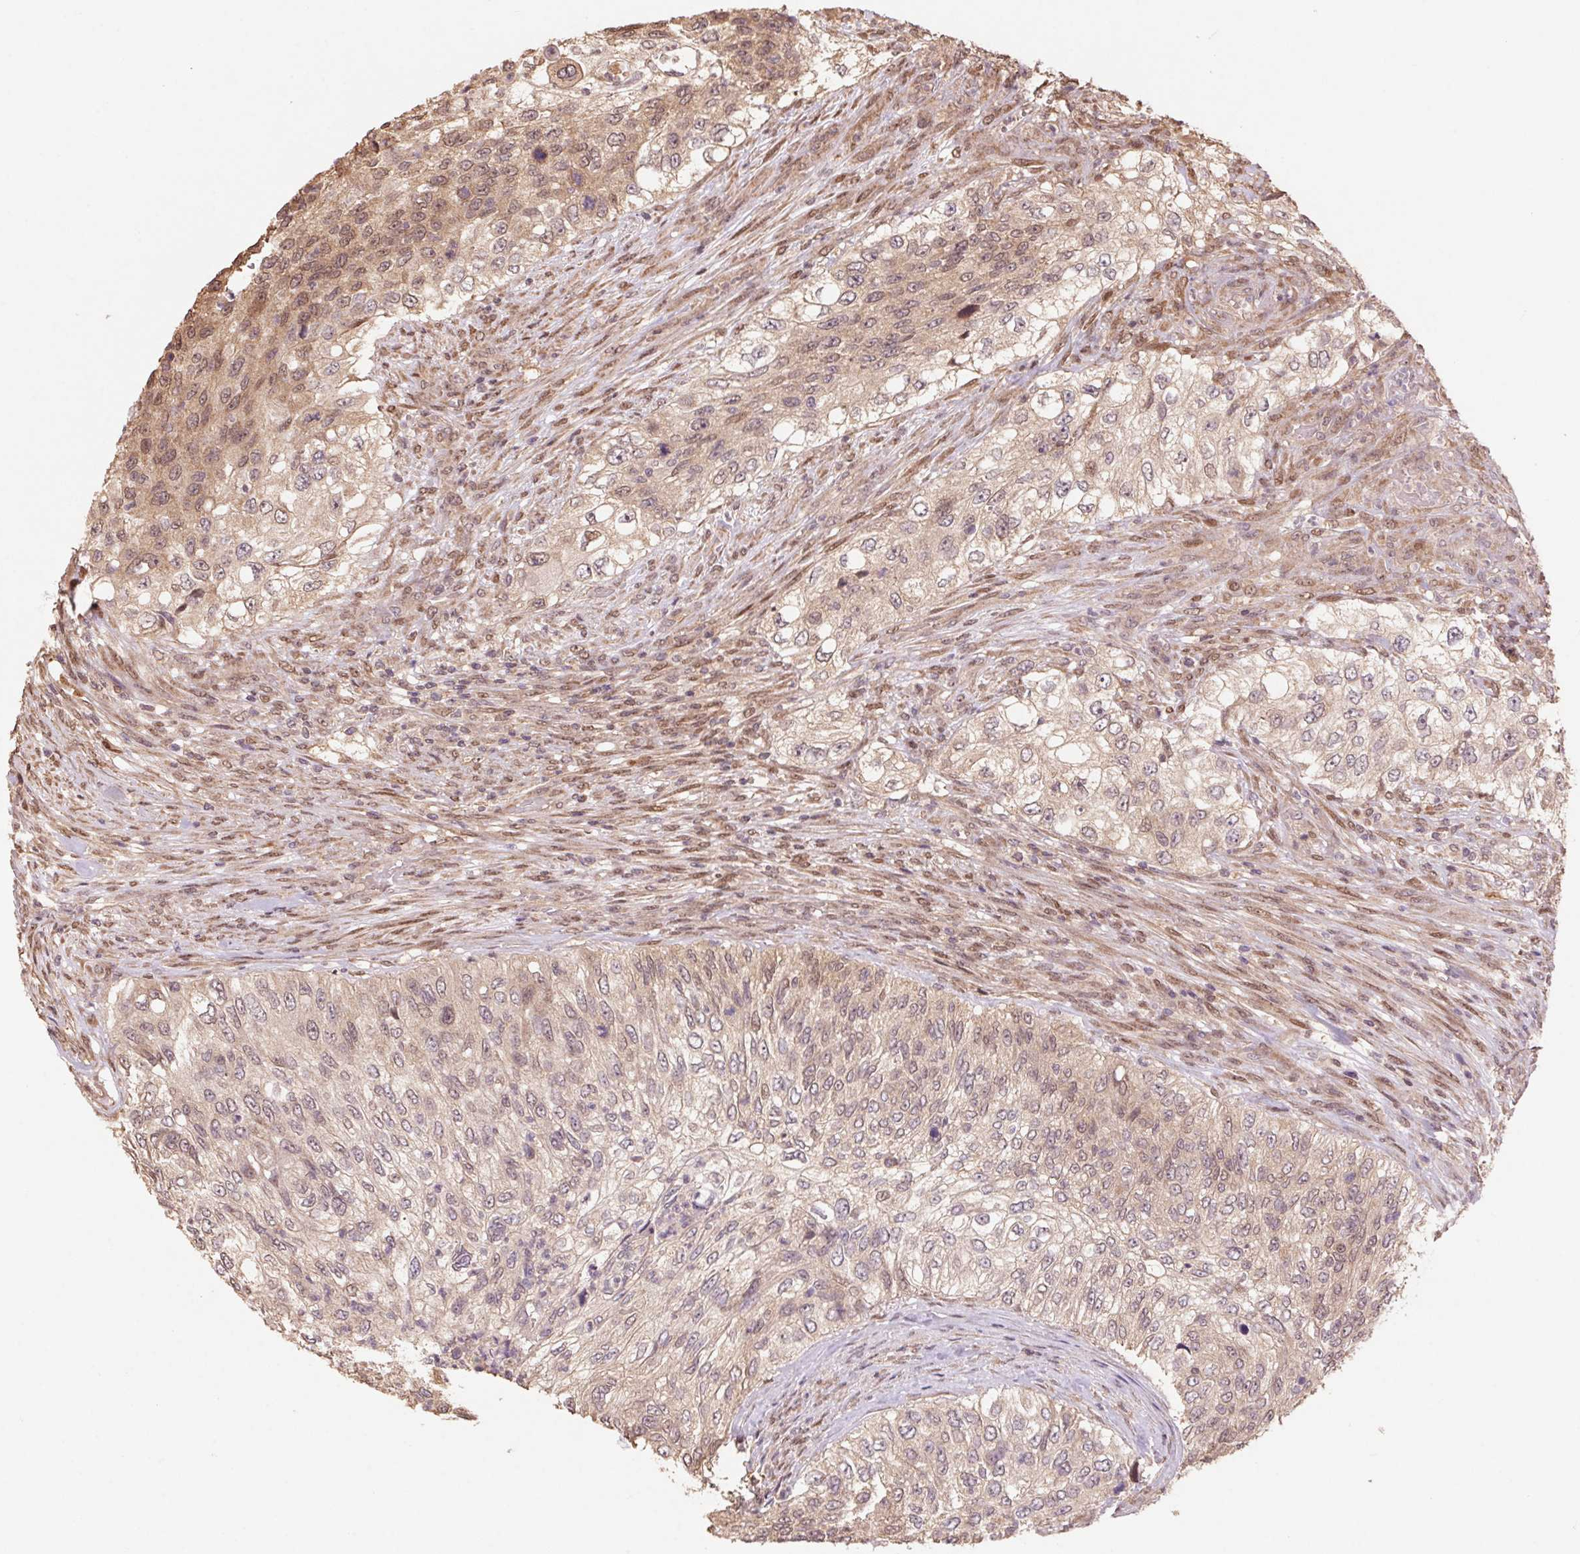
{"staining": {"intensity": "weak", "quantity": "25%-75%", "location": "cytoplasmic/membranous,nuclear"}, "tissue": "urothelial cancer", "cell_type": "Tumor cells", "image_type": "cancer", "snomed": [{"axis": "morphology", "description": "Urothelial carcinoma, High grade"}, {"axis": "topography", "description": "Urinary bladder"}], "caption": "Tumor cells display weak cytoplasmic/membranous and nuclear staining in about 25%-75% of cells in urothelial cancer.", "gene": "CUTA", "patient": {"sex": "female", "age": 60}}